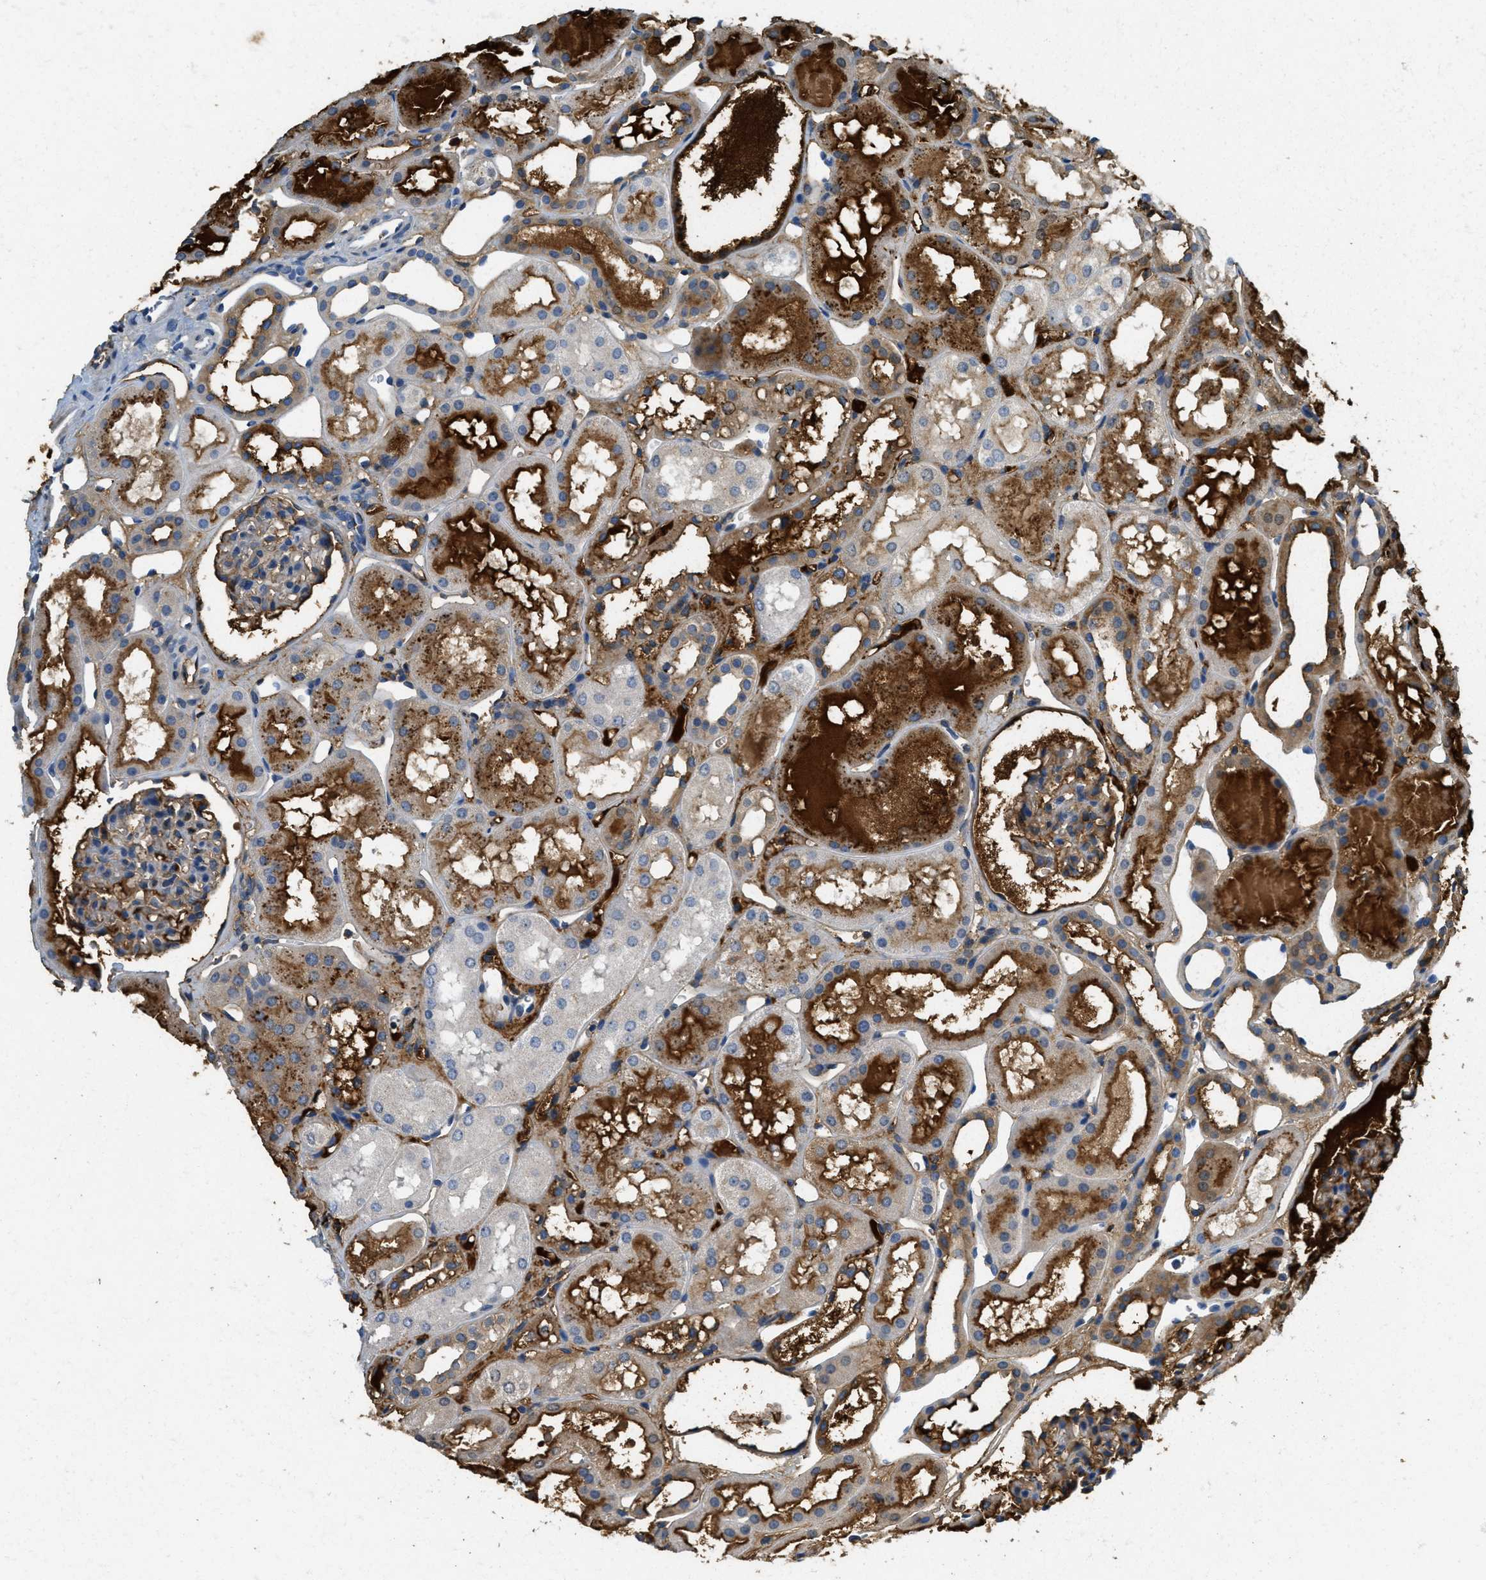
{"staining": {"intensity": "moderate", "quantity": "25%-75%", "location": "cytoplasmic/membranous"}, "tissue": "kidney", "cell_type": "Cells in glomeruli", "image_type": "normal", "snomed": [{"axis": "morphology", "description": "Normal tissue, NOS"}, {"axis": "topography", "description": "Kidney"}, {"axis": "topography", "description": "Urinary bladder"}], "caption": "This photomicrograph shows immunohistochemistry (IHC) staining of normal human kidney, with medium moderate cytoplasmic/membranous positivity in about 25%-75% of cells in glomeruli.", "gene": "PRTN3", "patient": {"sex": "male", "age": 16}}